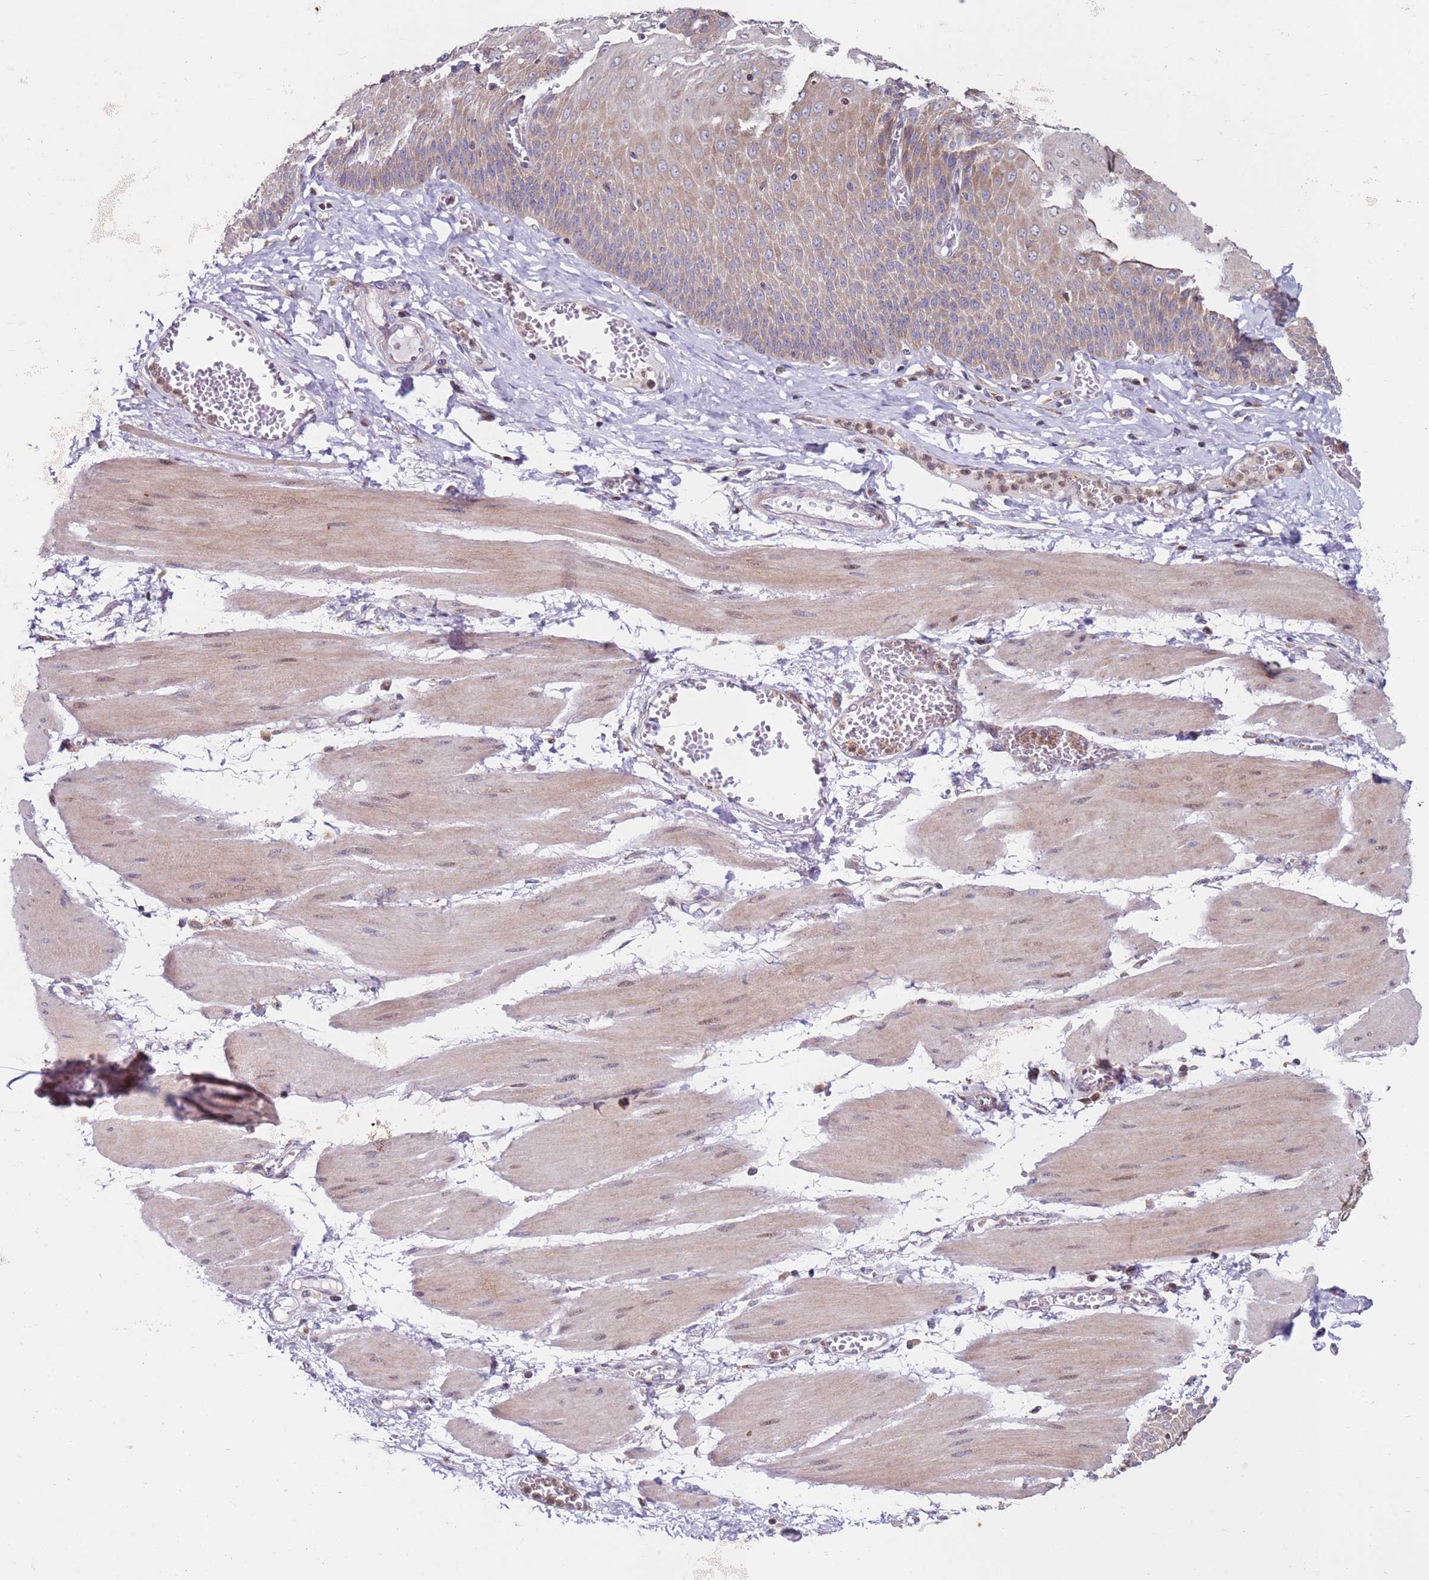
{"staining": {"intensity": "weak", "quantity": "<25%", "location": "cytoplasmic/membranous"}, "tissue": "esophagus", "cell_type": "Squamous epithelial cells", "image_type": "normal", "snomed": [{"axis": "morphology", "description": "Normal tissue, NOS"}, {"axis": "topography", "description": "Esophagus"}], "caption": "This is a histopathology image of immunohistochemistry staining of unremarkable esophagus, which shows no positivity in squamous epithelial cells. Nuclei are stained in blue.", "gene": "CNOT9", "patient": {"sex": "male", "age": 60}}